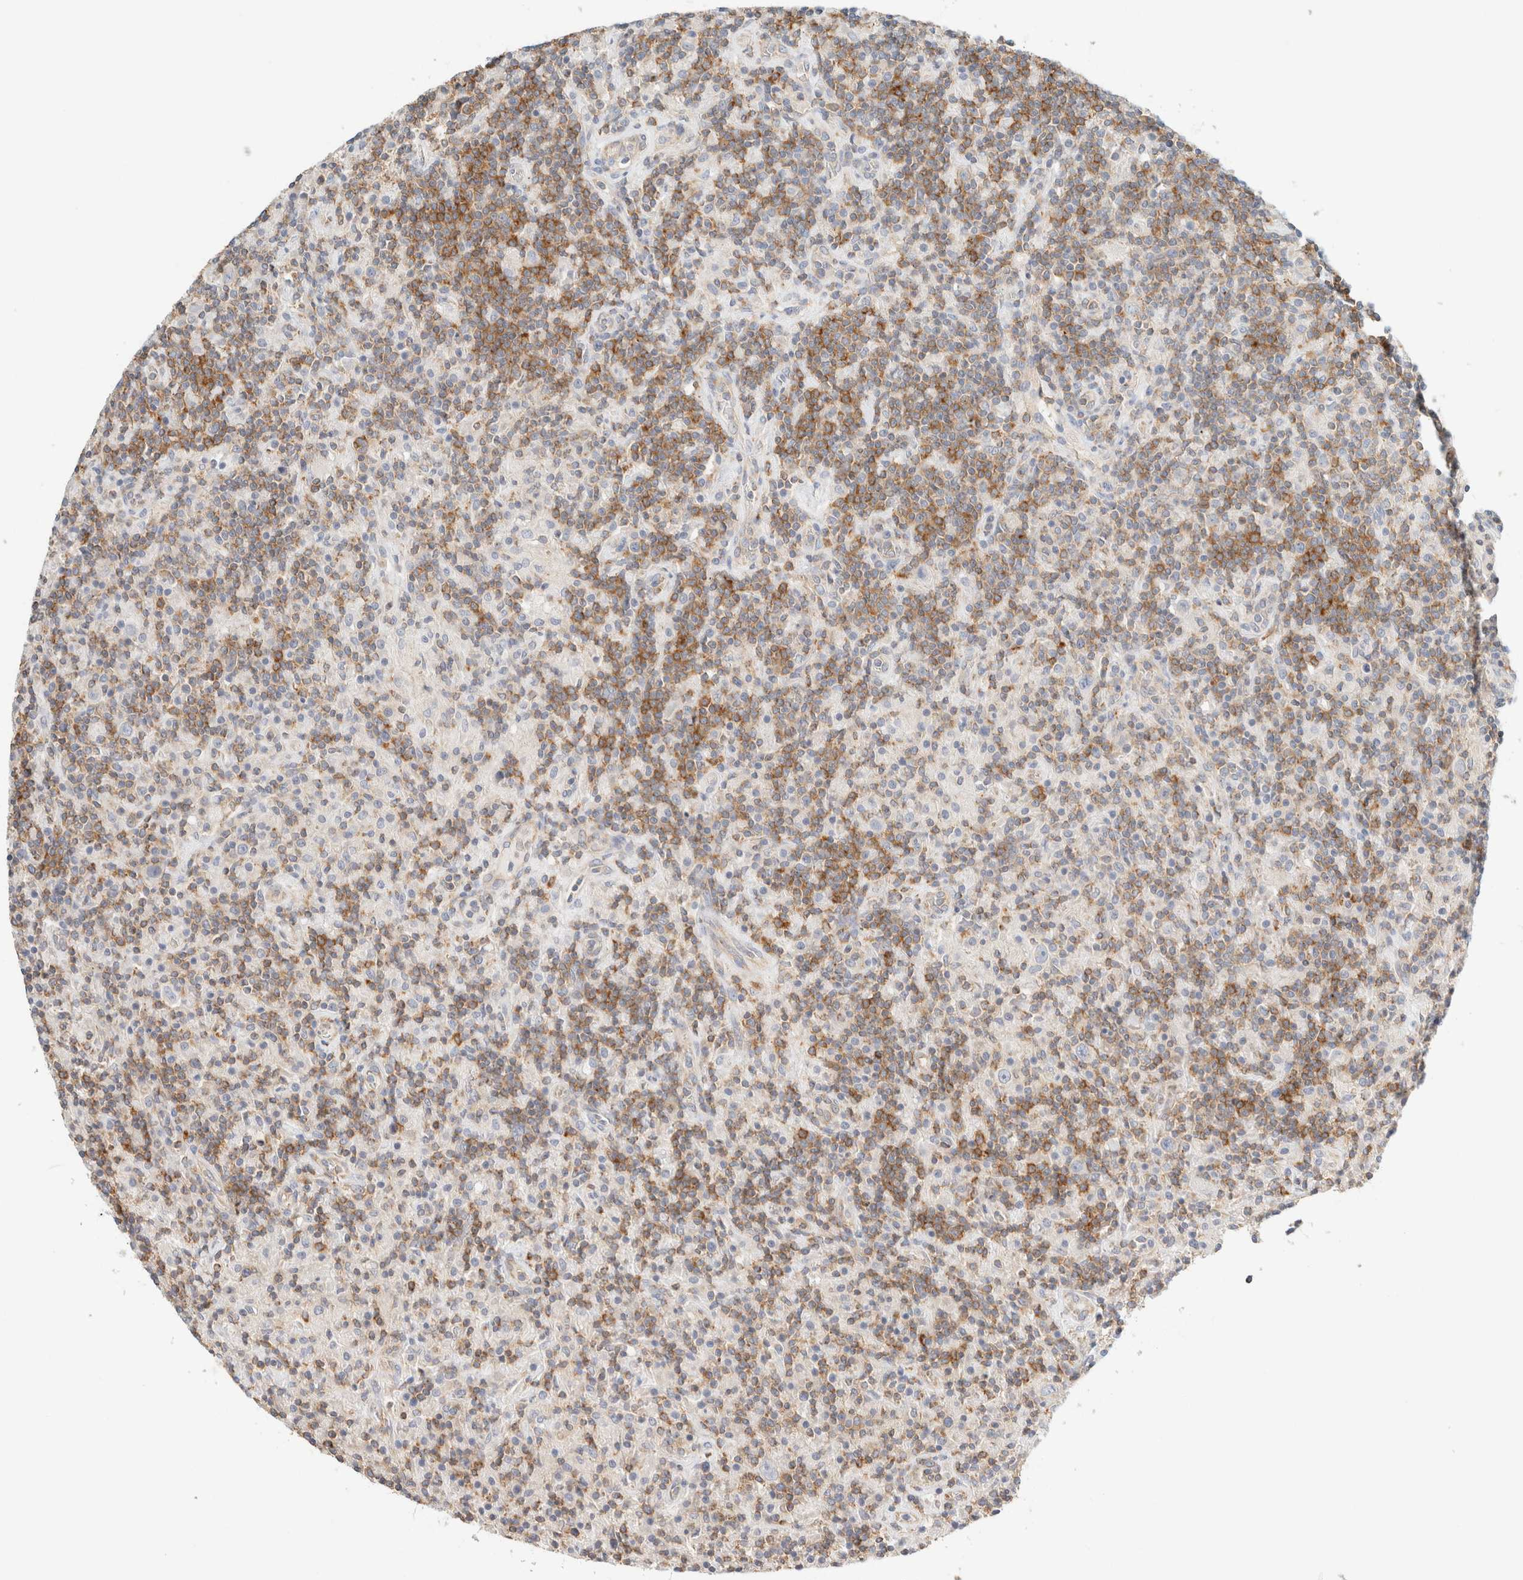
{"staining": {"intensity": "negative", "quantity": "none", "location": "none"}, "tissue": "lymphoma", "cell_type": "Tumor cells", "image_type": "cancer", "snomed": [{"axis": "morphology", "description": "Hodgkin's disease, NOS"}, {"axis": "topography", "description": "Lymph node"}], "caption": "Protein analysis of Hodgkin's disease displays no significant positivity in tumor cells. Nuclei are stained in blue.", "gene": "SH3GLB2", "patient": {"sex": "male", "age": 70}}